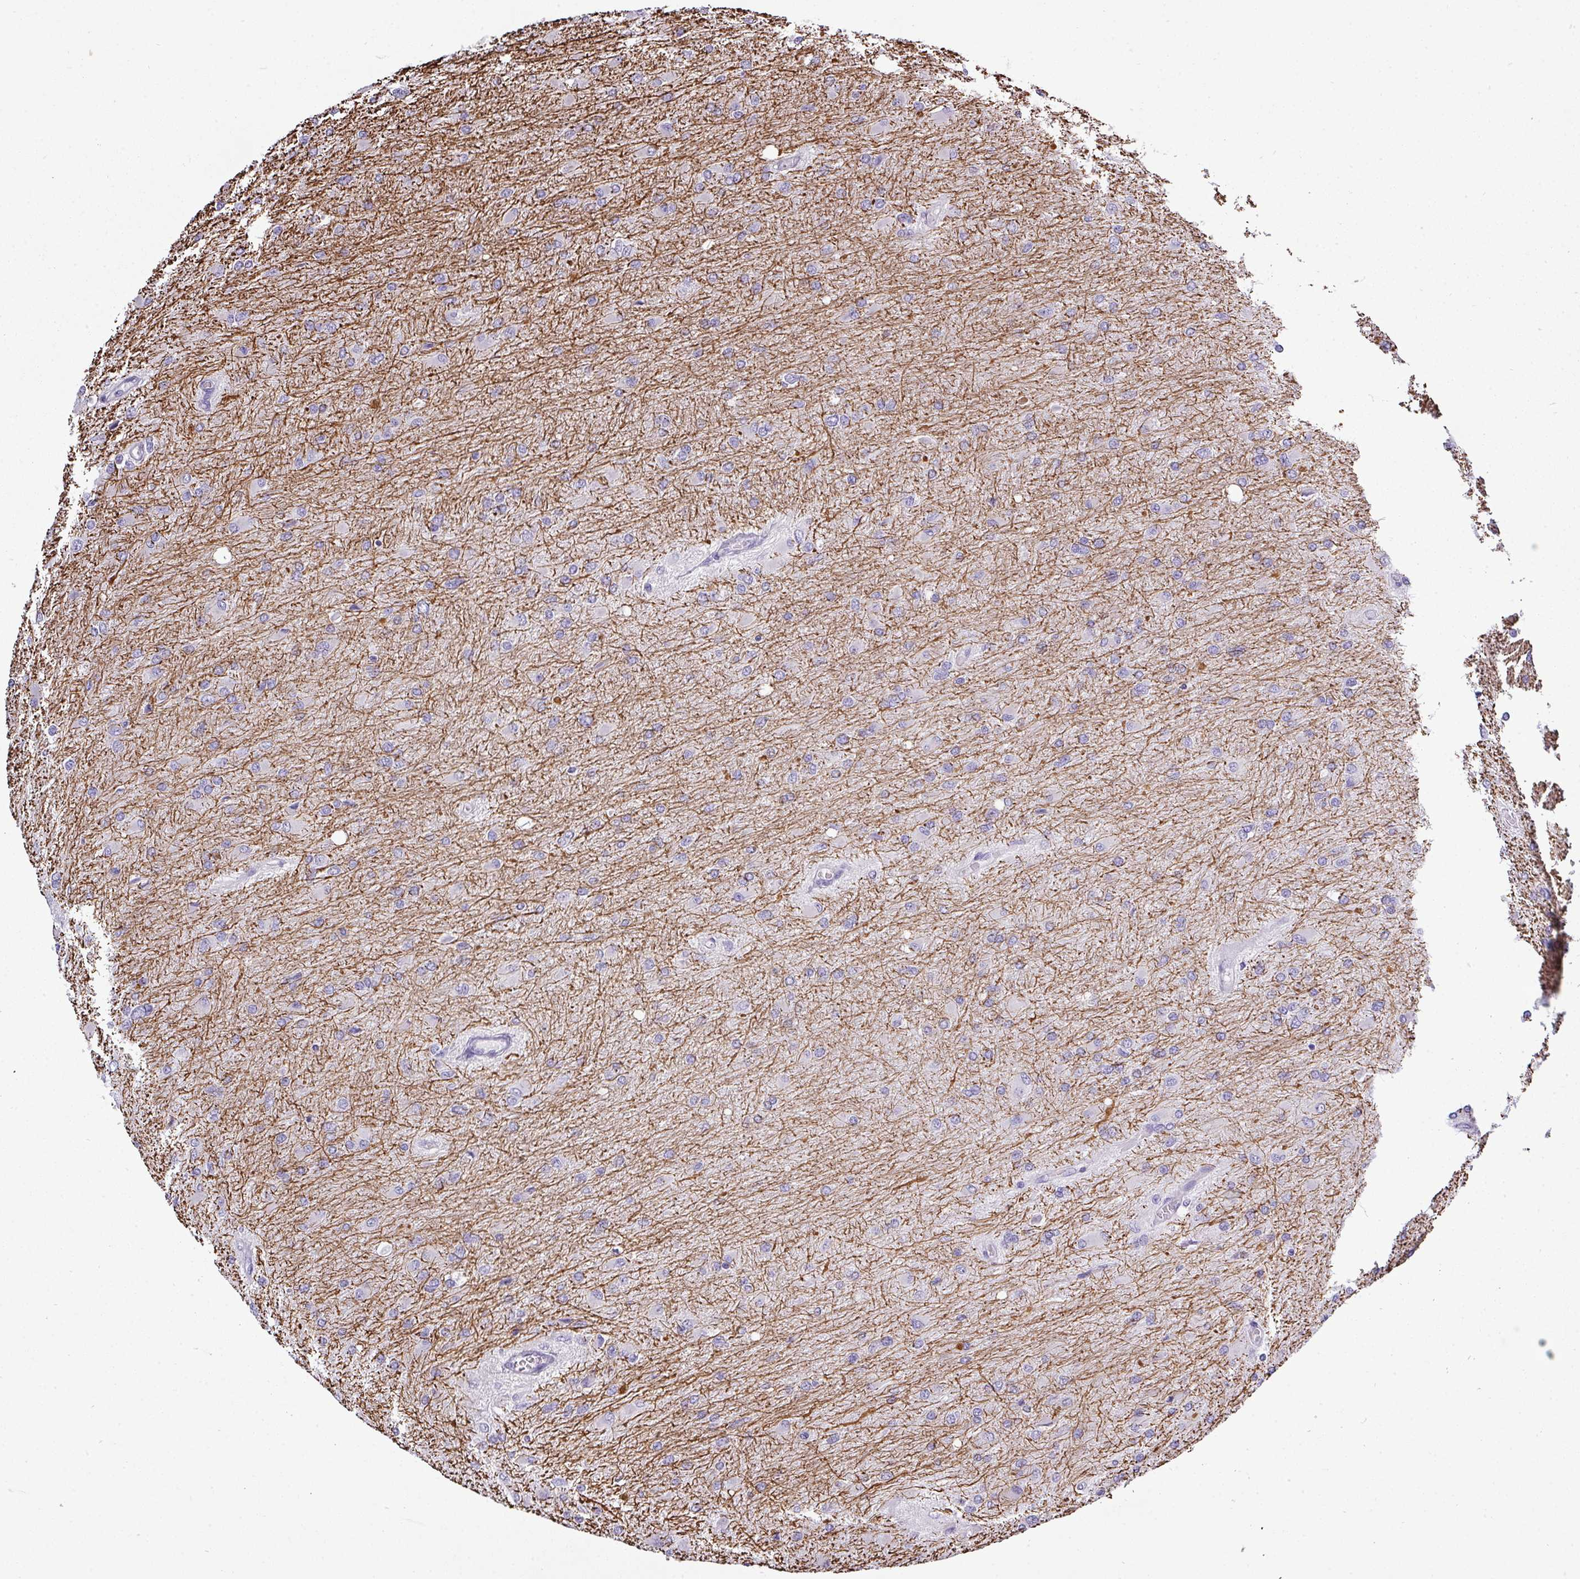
{"staining": {"intensity": "negative", "quantity": "none", "location": "none"}, "tissue": "glioma", "cell_type": "Tumor cells", "image_type": "cancer", "snomed": [{"axis": "morphology", "description": "Glioma, malignant, High grade"}, {"axis": "topography", "description": "Cerebral cortex"}], "caption": "An immunohistochemistry histopathology image of glioma is shown. There is no staining in tumor cells of glioma. Brightfield microscopy of IHC stained with DAB (brown) and hematoxylin (blue), captured at high magnification.", "gene": "DNAAF9", "patient": {"sex": "female", "age": 36}}